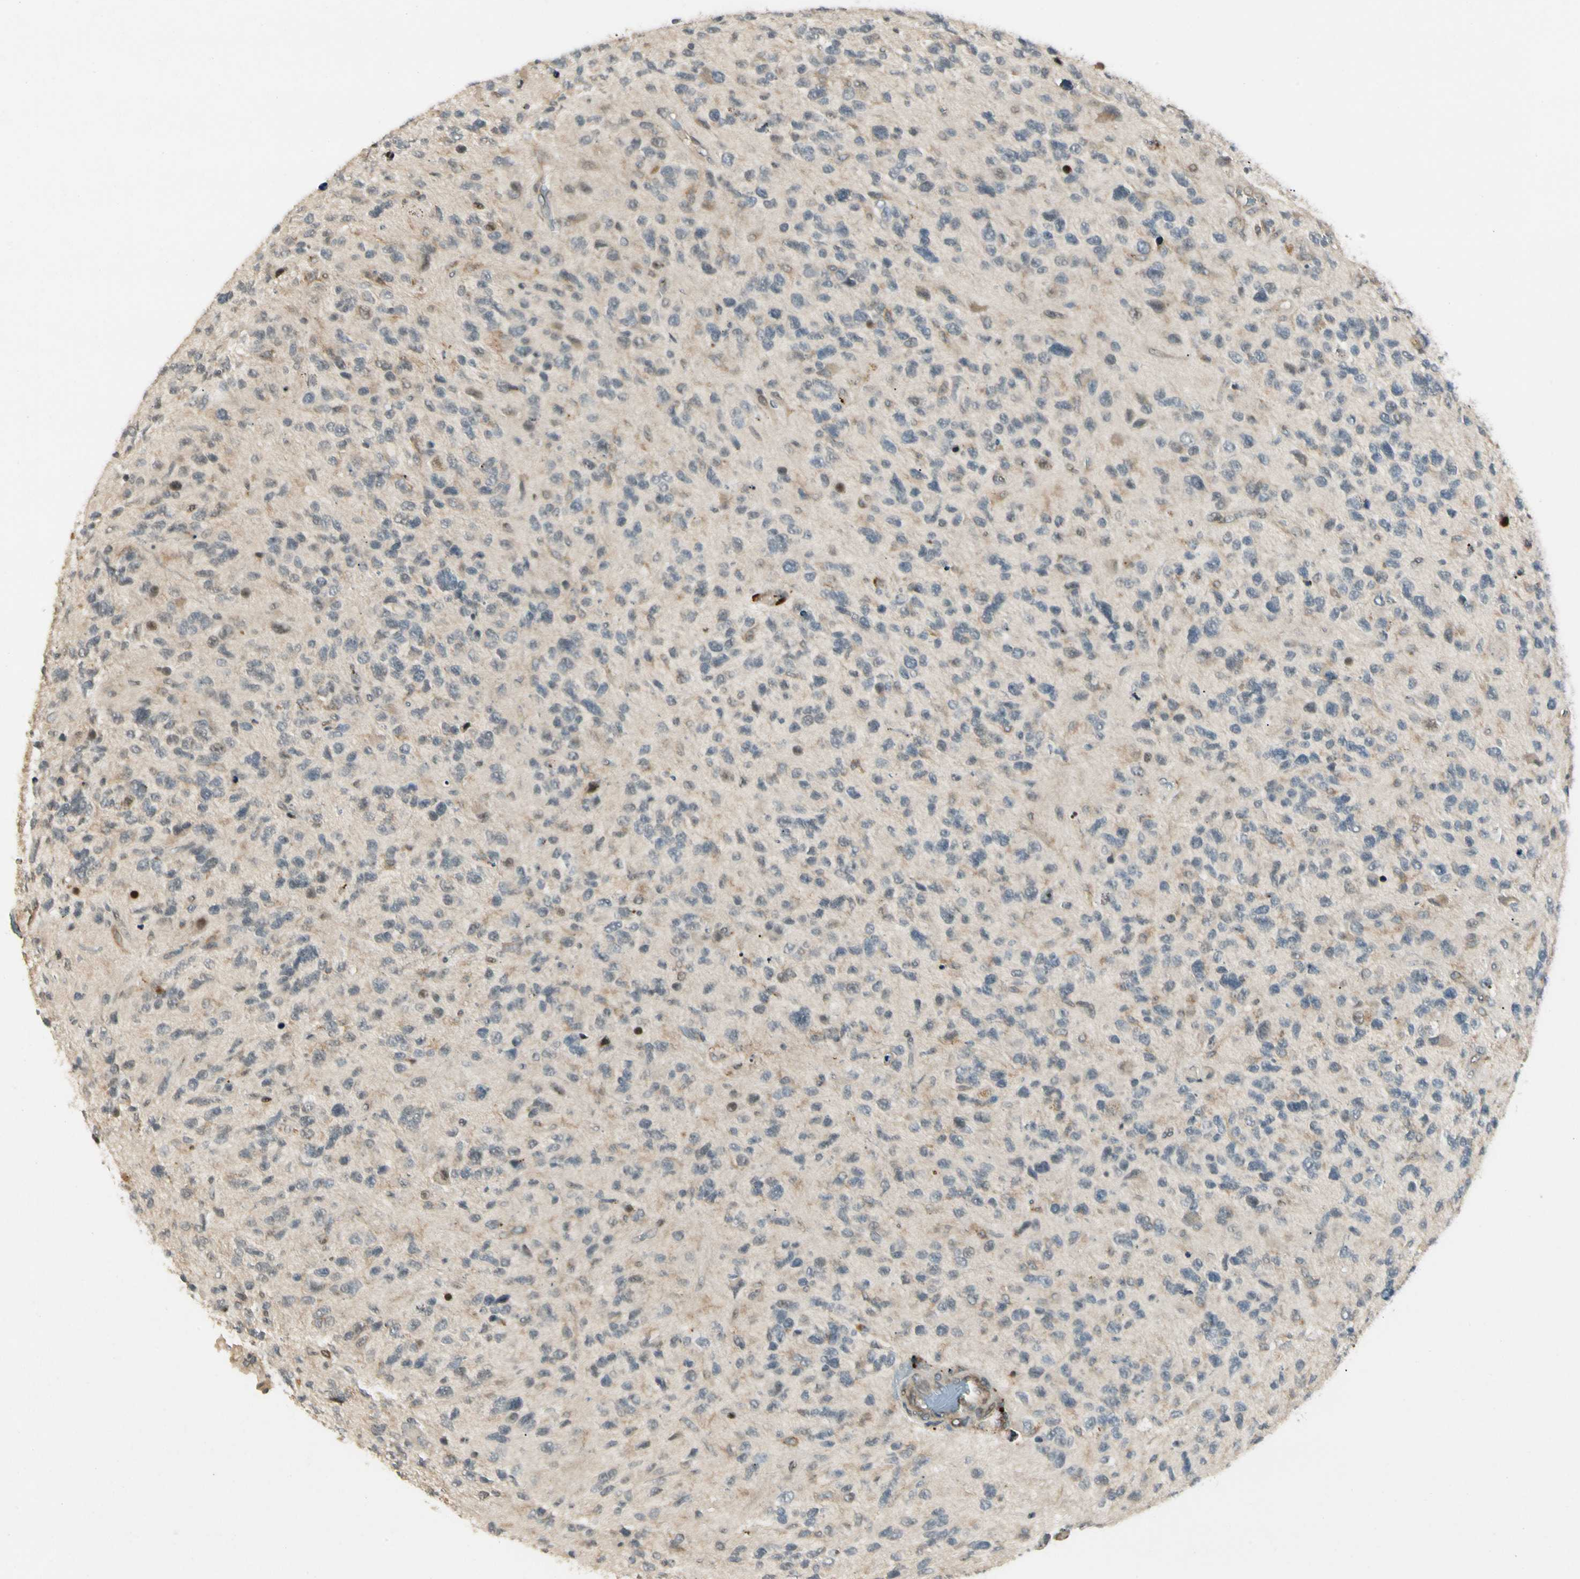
{"staining": {"intensity": "moderate", "quantity": "<25%", "location": "cytoplasmic/membranous"}, "tissue": "glioma", "cell_type": "Tumor cells", "image_type": "cancer", "snomed": [{"axis": "morphology", "description": "Glioma, malignant, High grade"}, {"axis": "topography", "description": "Brain"}], "caption": "Tumor cells exhibit low levels of moderate cytoplasmic/membranous positivity in approximately <25% of cells in human malignant glioma (high-grade).", "gene": "FNDC3B", "patient": {"sex": "female", "age": 58}}